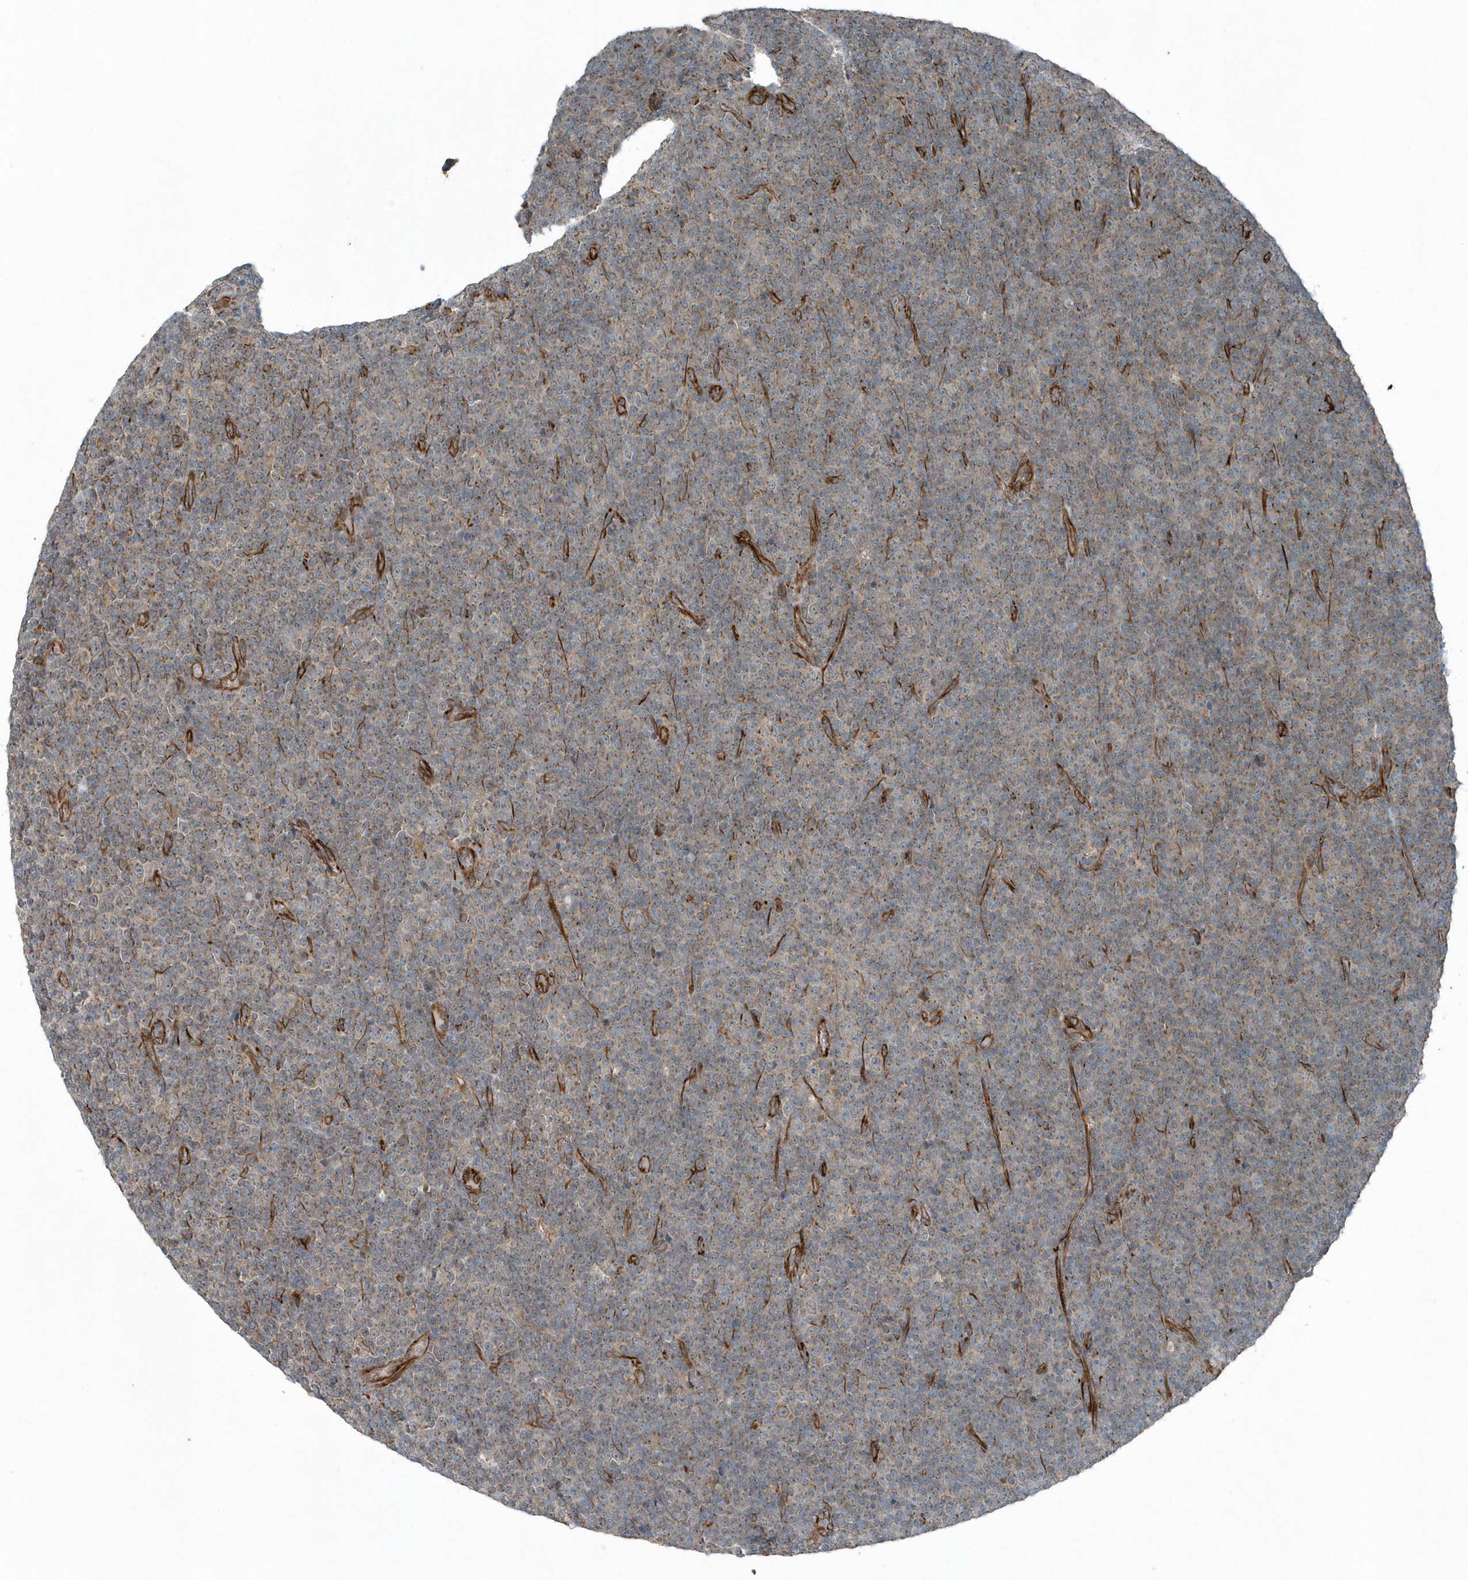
{"staining": {"intensity": "moderate", "quantity": "<25%", "location": "cytoplasmic/membranous"}, "tissue": "lymphoma", "cell_type": "Tumor cells", "image_type": "cancer", "snomed": [{"axis": "morphology", "description": "Malignant lymphoma, non-Hodgkin's type, Low grade"}, {"axis": "topography", "description": "Lymph node"}], "caption": "Lymphoma stained with DAB (3,3'-diaminobenzidine) immunohistochemistry exhibits low levels of moderate cytoplasmic/membranous staining in about <25% of tumor cells.", "gene": "GCC2", "patient": {"sex": "female", "age": 67}}